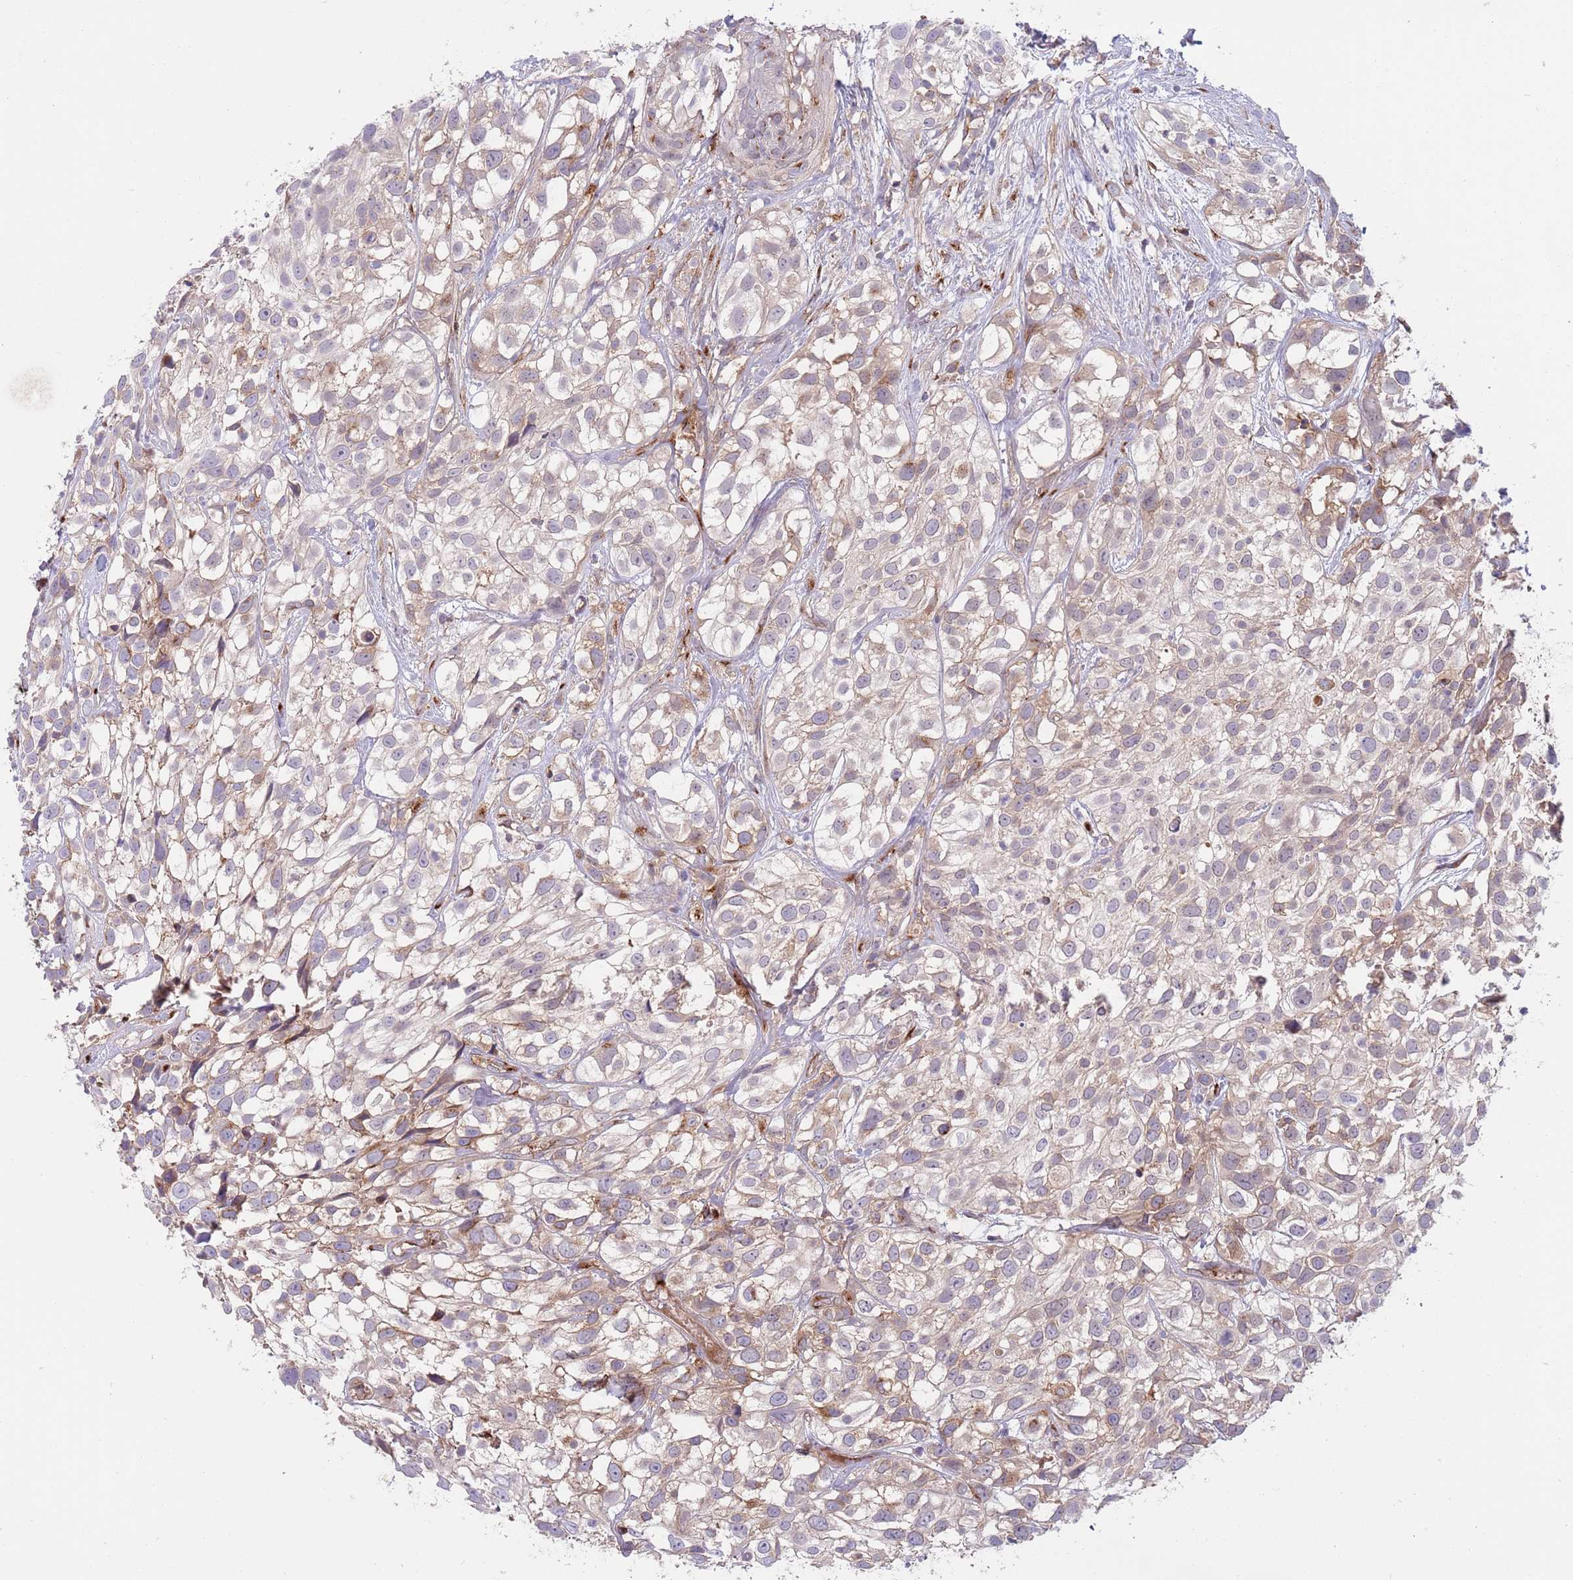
{"staining": {"intensity": "weak", "quantity": "<25%", "location": "cytoplasmic/membranous"}, "tissue": "urothelial cancer", "cell_type": "Tumor cells", "image_type": "cancer", "snomed": [{"axis": "morphology", "description": "Urothelial carcinoma, High grade"}, {"axis": "topography", "description": "Urinary bladder"}], "caption": "Tumor cells show no significant protein positivity in urothelial carcinoma (high-grade). Nuclei are stained in blue.", "gene": "BTBD7", "patient": {"sex": "male", "age": 56}}